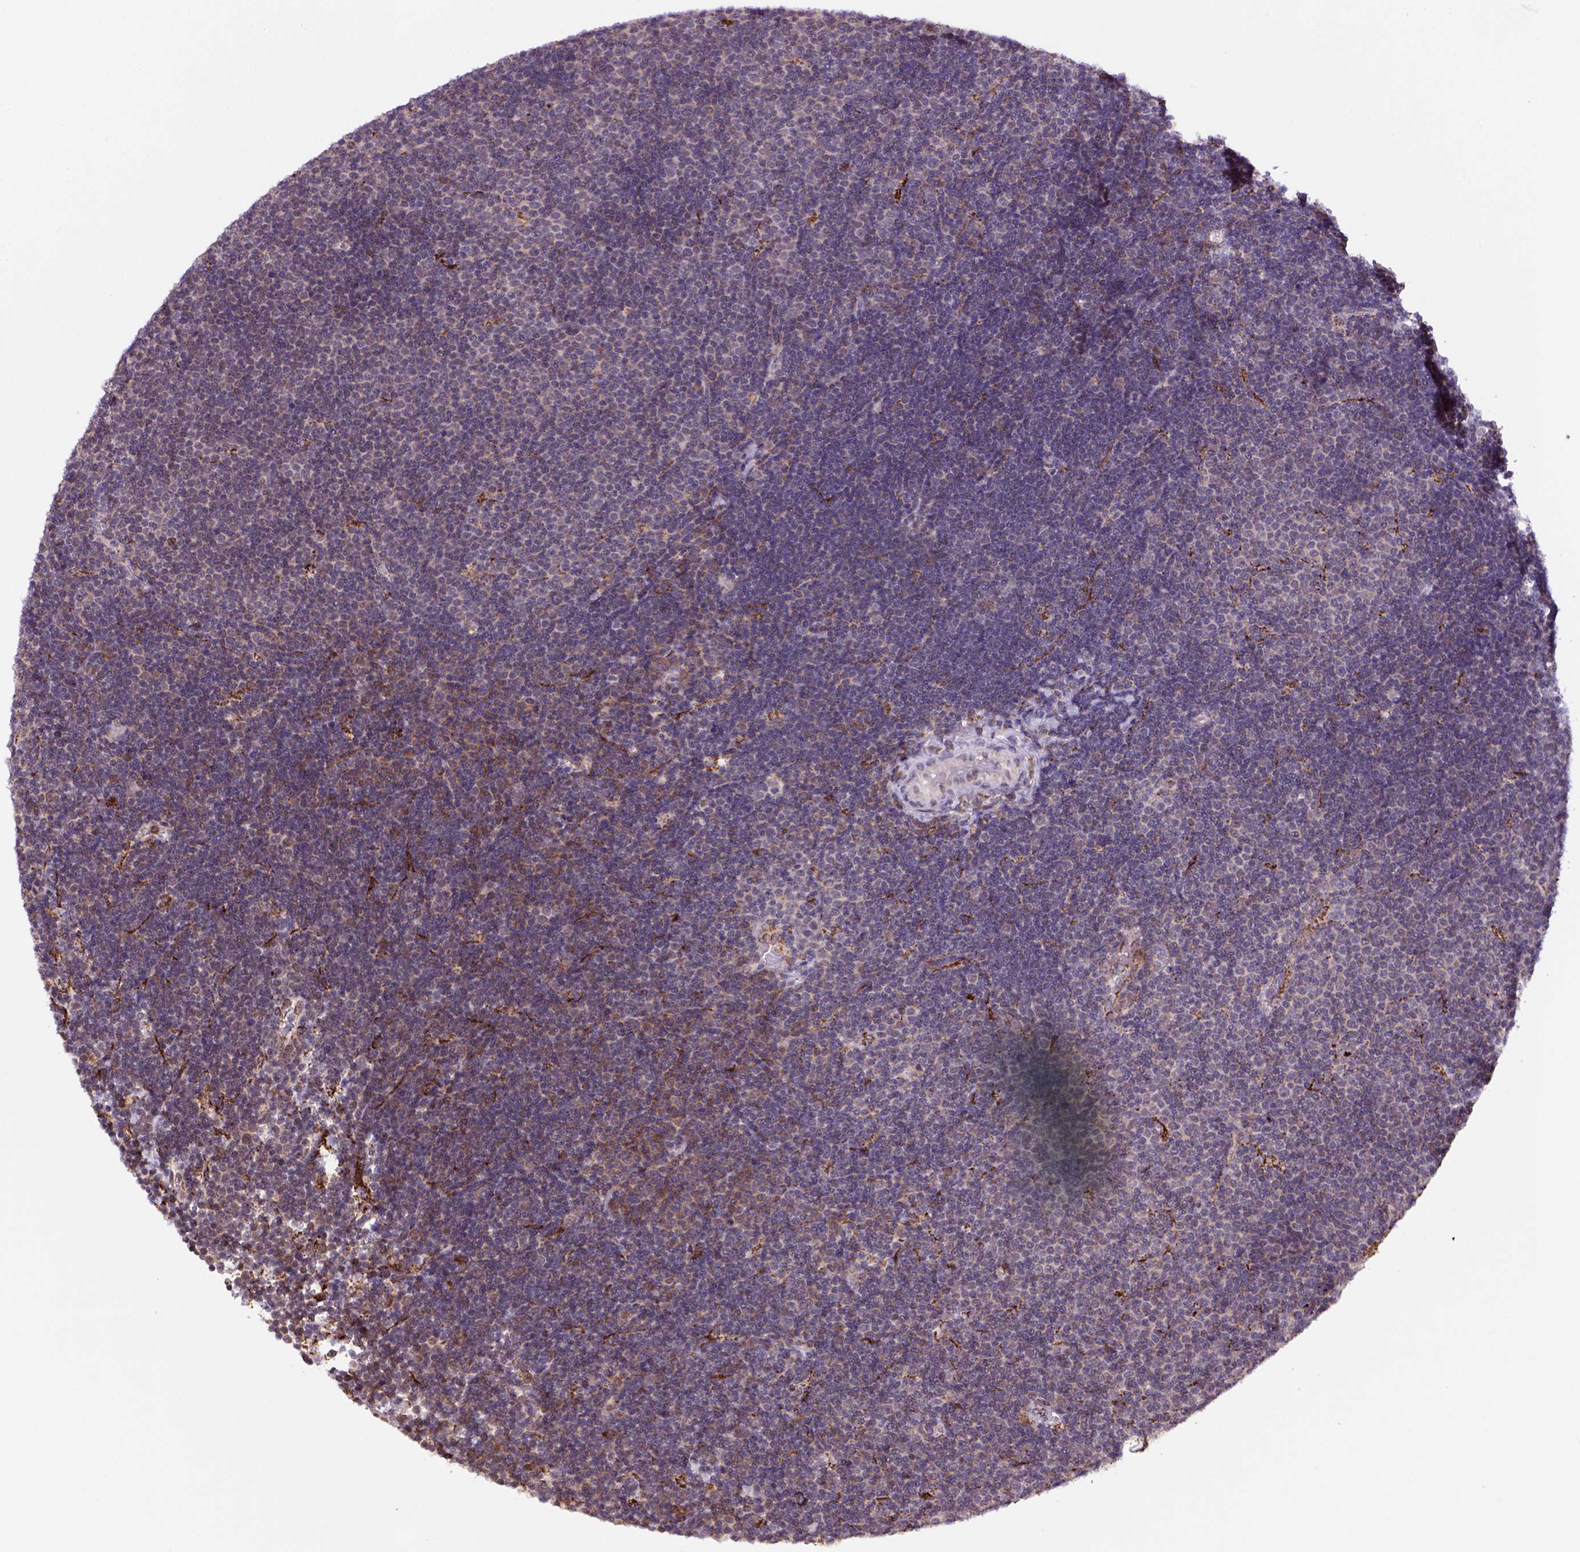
{"staining": {"intensity": "moderate", "quantity": "25%-75%", "location": "cytoplasmic/membranous"}, "tissue": "lymphoma", "cell_type": "Tumor cells", "image_type": "cancer", "snomed": [{"axis": "morphology", "description": "Malignant lymphoma, non-Hodgkin's type, Low grade"}, {"axis": "topography", "description": "Brain"}], "caption": "The immunohistochemical stain shows moderate cytoplasmic/membranous expression in tumor cells of malignant lymphoma, non-Hodgkin's type (low-grade) tissue.", "gene": "FZD7", "patient": {"sex": "female", "age": 66}}